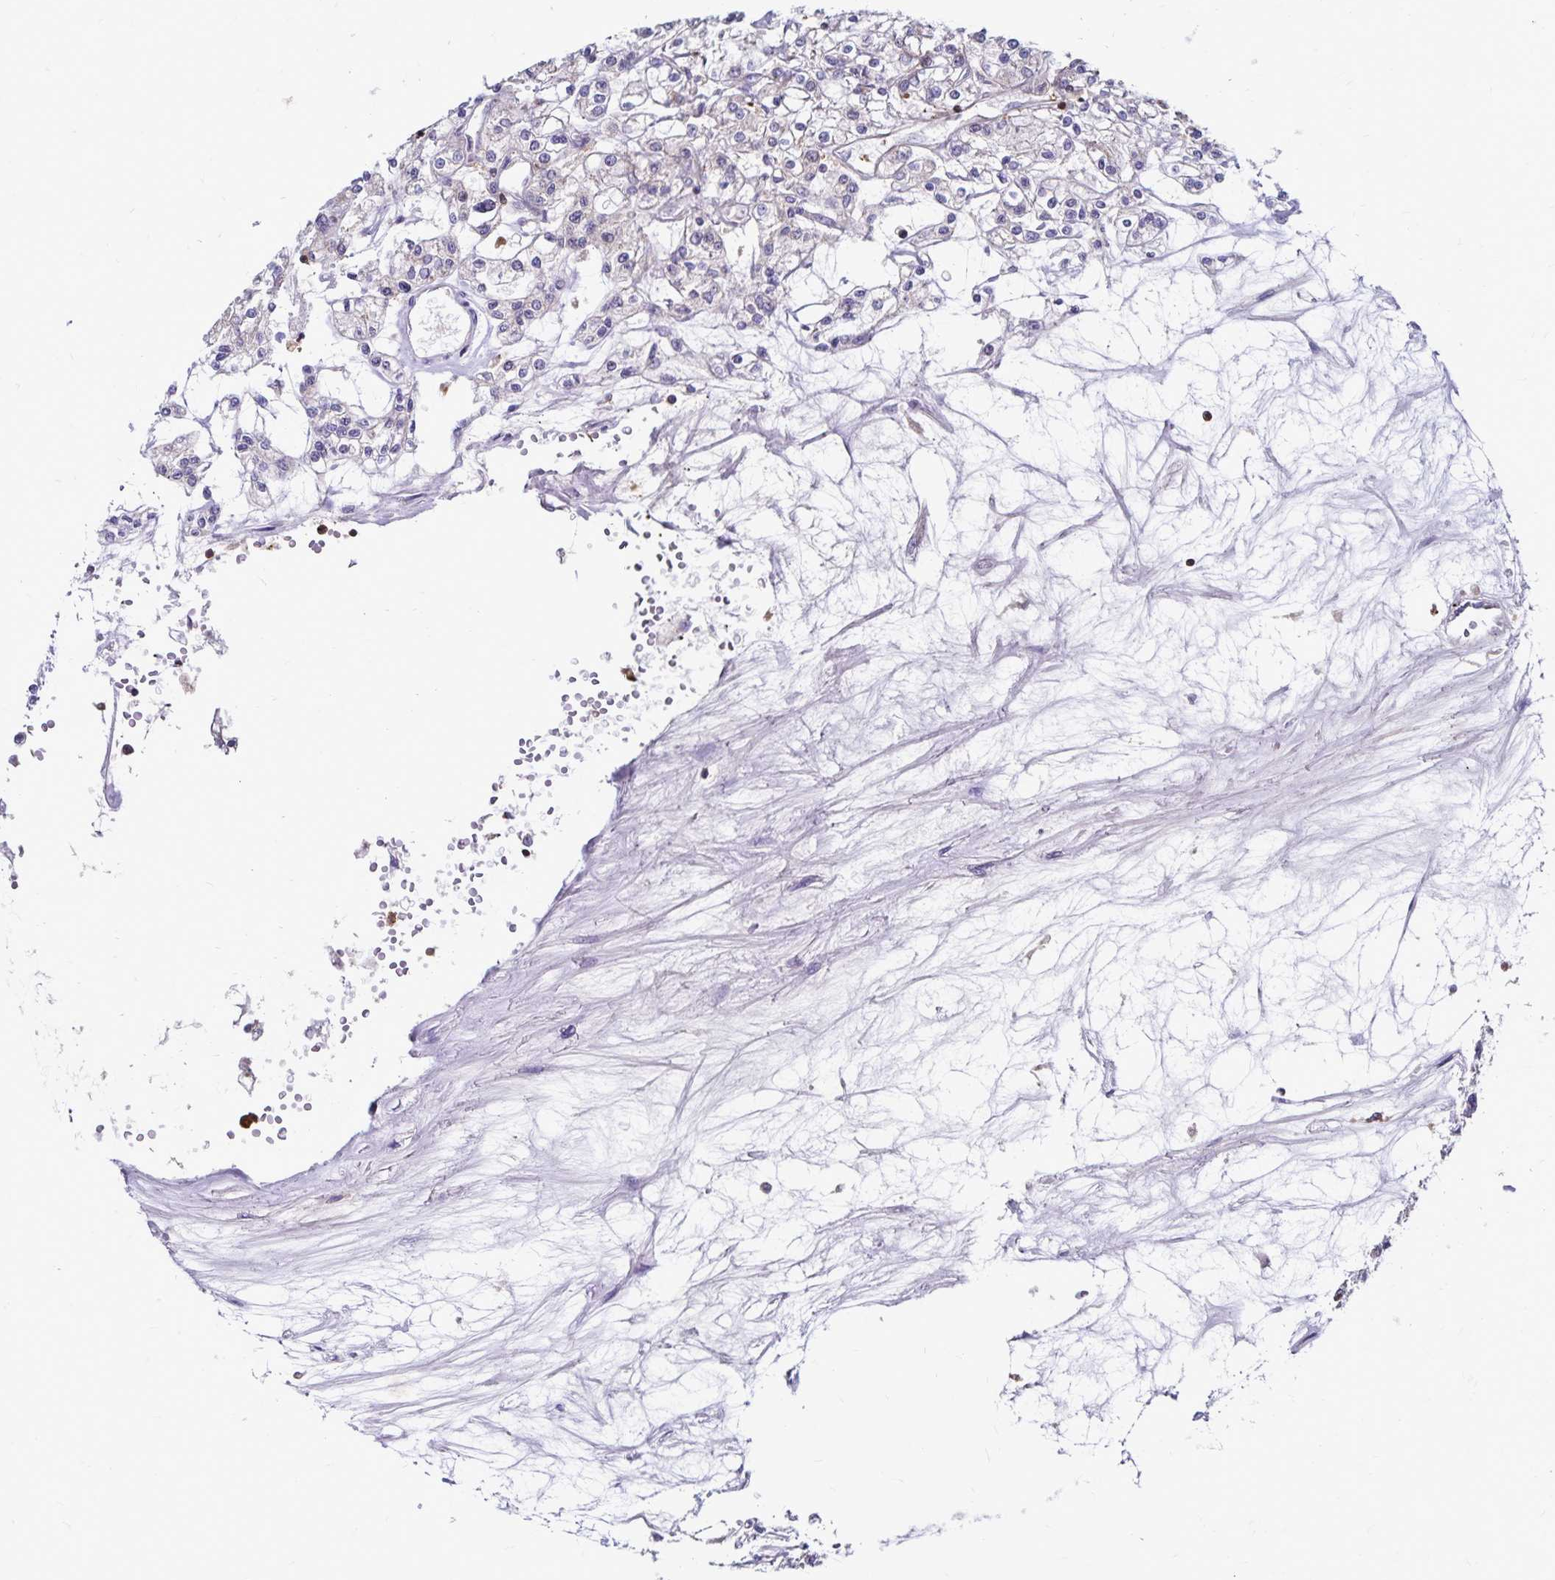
{"staining": {"intensity": "negative", "quantity": "none", "location": "none"}, "tissue": "renal cancer", "cell_type": "Tumor cells", "image_type": "cancer", "snomed": [{"axis": "morphology", "description": "Adenocarcinoma, NOS"}, {"axis": "topography", "description": "Kidney"}], "caption": "Immunohistochemical staining of renal cancer (adenocarcinoma) shows no significant staining in tumor cells. Brightfield microscopy of IHC stained with DAB (brown) and hematoxylin (blue), captured at high magnification.", "gene": "NAGPA", "patient": {"sex": "female", "age": 59}}